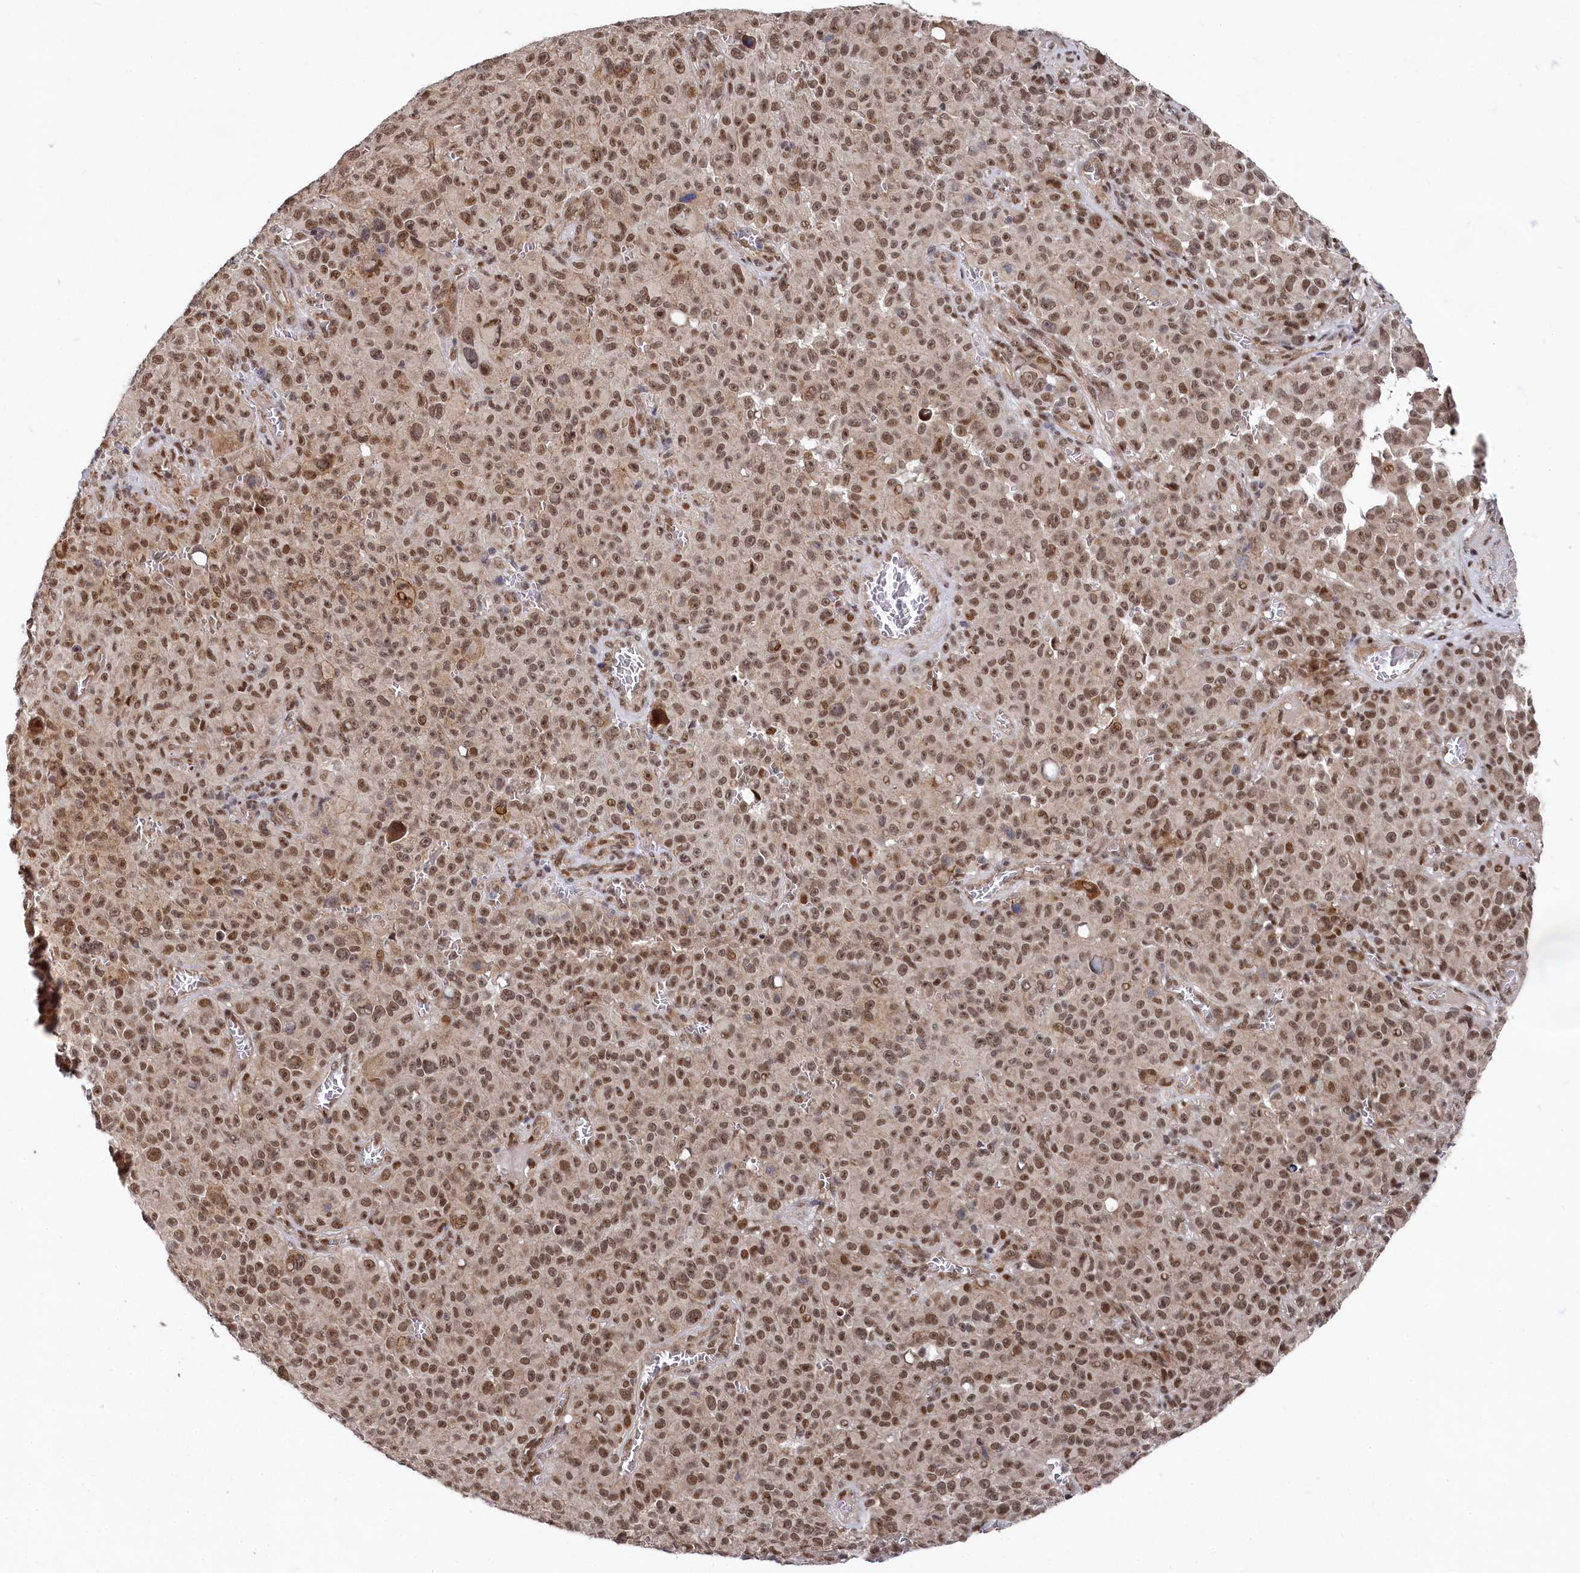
{"staining": {"intensity": "moderate", "quantity": ">75%", "location": "nuclear"}, "tissue": "melanoma", "cell_type": "Tumor cells", "image_type": "cancer", "snomed": [{"axis": "morphology", "description": "Malignant melanoma, NOS"}, {"axis": "topography", "description": "Skin"}], "caption": "This is a photomicrograph of immunohistochemistry (IHC) staining of malignant melanoma, which shows moderate positivity in the nuclear of tumor cells.", "gene": "BUB3", "patient": {"sex": "female", "age": 82}}